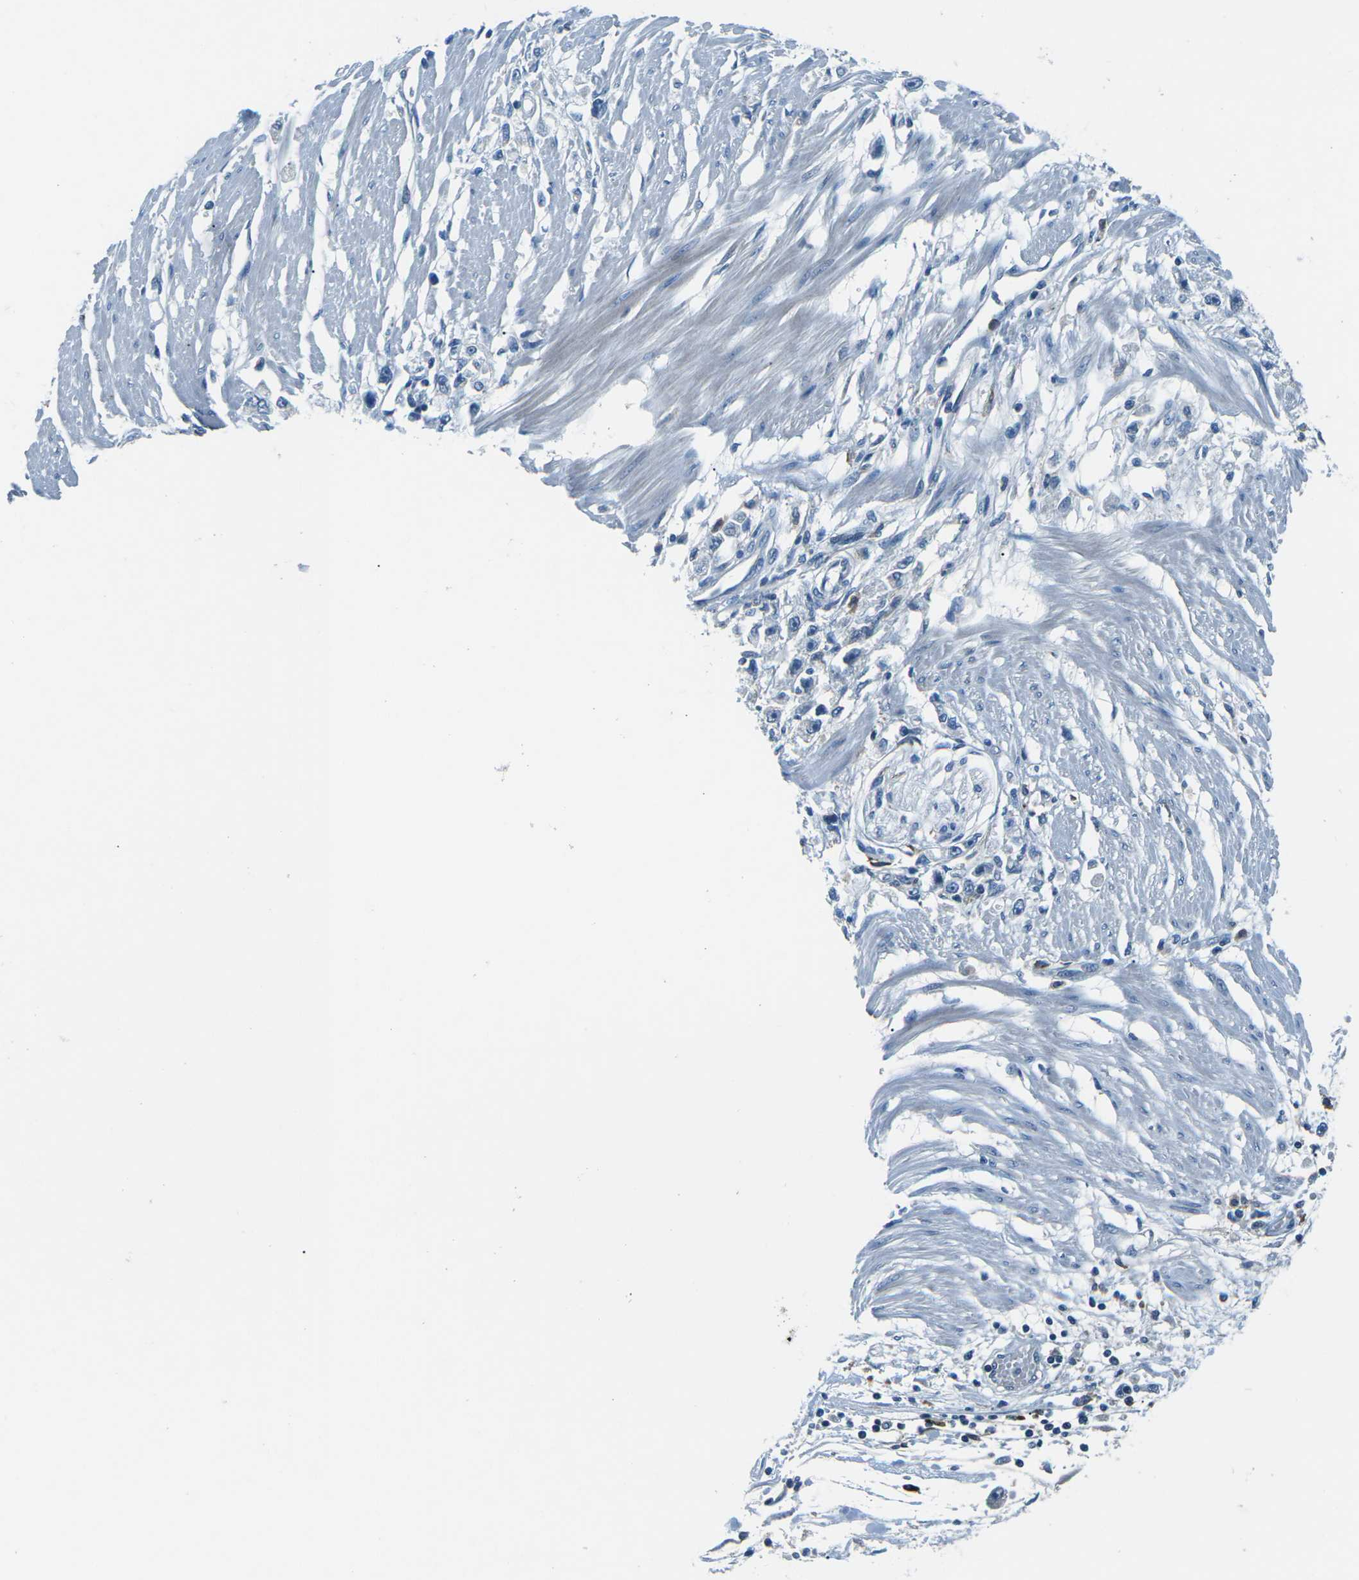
{"staining": {"intensity": "negative", "quantity": "none", "location": "none"}, "tissue": "stomach cancer", "cell_type": "Tumor cells", "image_type": "cancer", "snomed": [{"axis": "morphology", "description": "Adenocarcinoma, NOS"}, {"axis": "topography", "description": "Stomach"}], "caption": "The immunohistochemistry histopathology image has no significant expression in tumor cells of stomach cancer tissue.", "gene": "CD1D", "patient": {"sex": "female", "age": 59}}